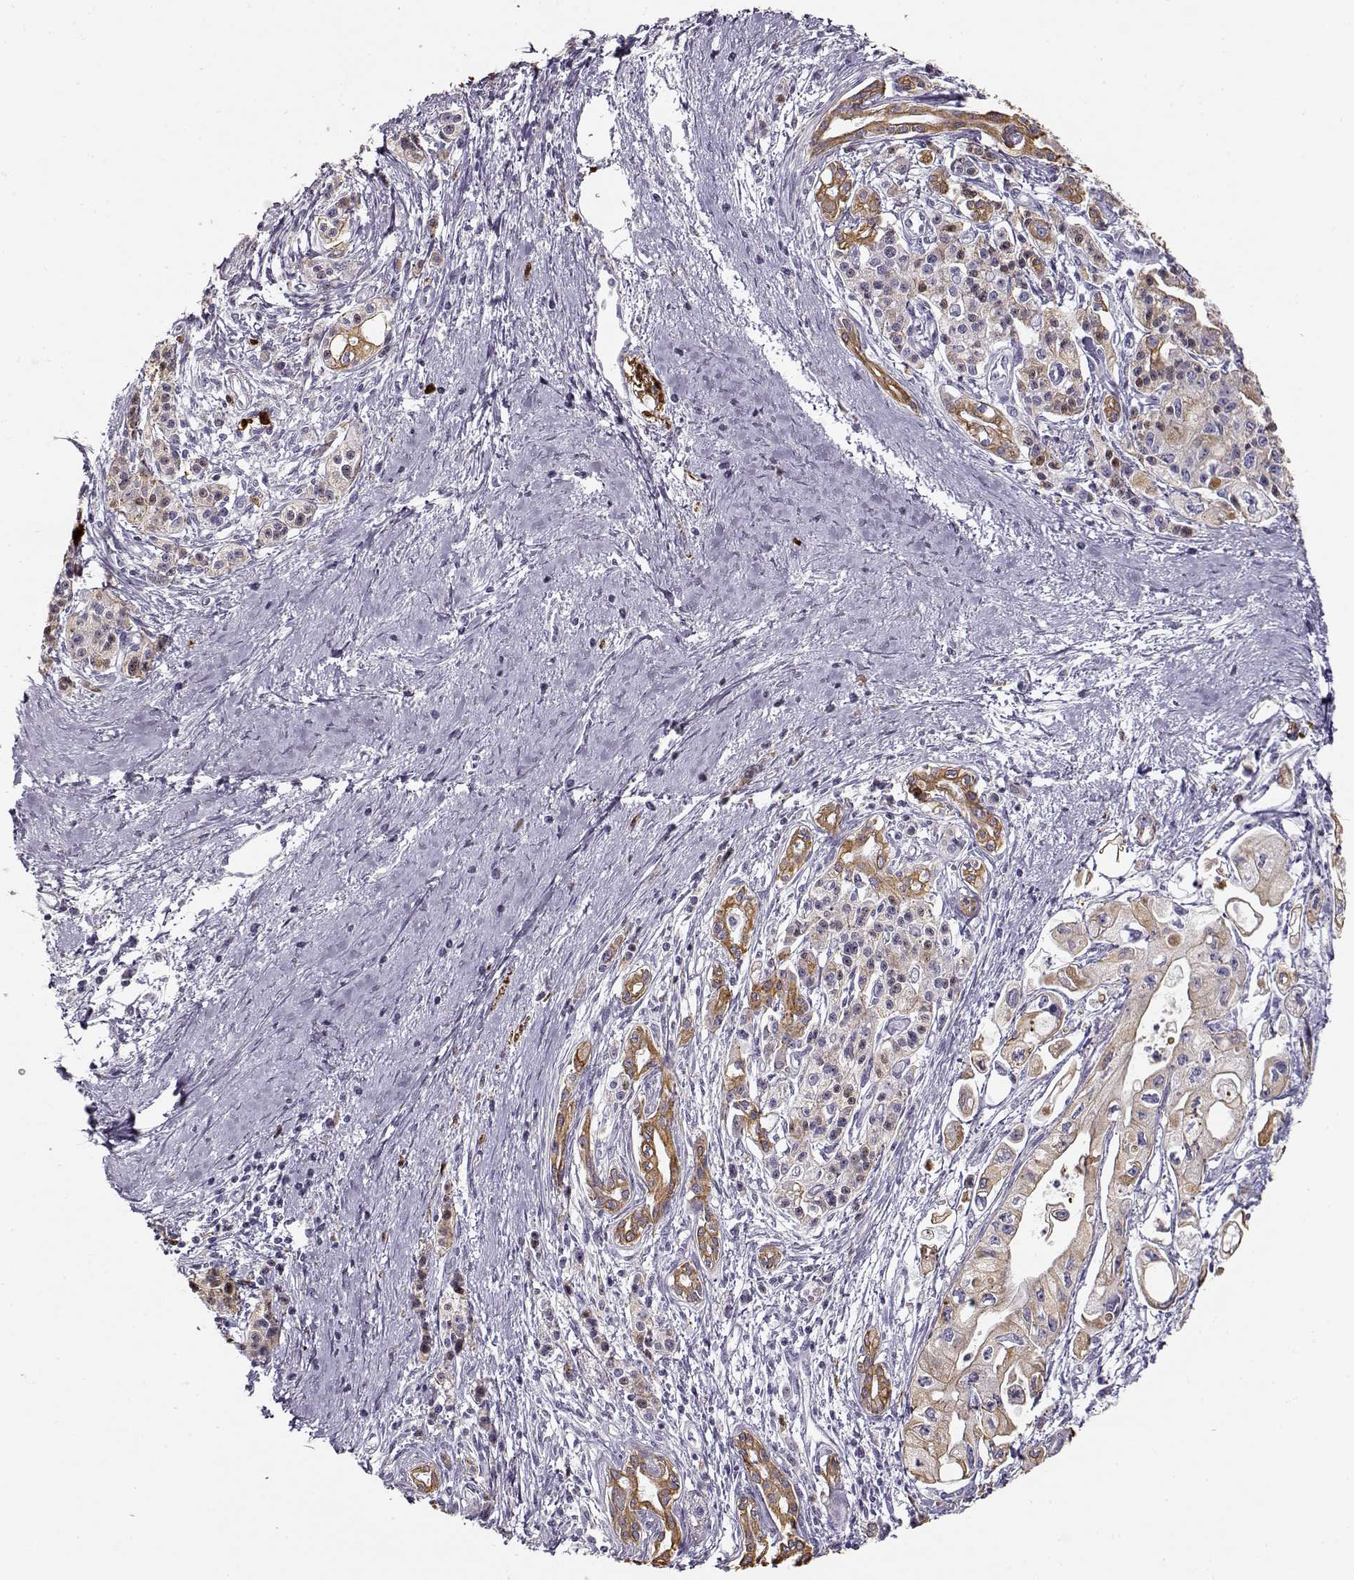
{"staining": {"intensity": "moderate", "quantity": ">75%", "location": "cytoplasmic/membranous"}, "tissue": "pancreatic cancer", "cell_type": "Tumor cells", "image_type": "cancer", "snomed": [{"axis": "morphology", "description": "Adenocarcinoma, NOS"}, {"axis": "topography", "description": "Pancreas"}], "caption": "Protein expression analysis of pancreatic cancer shows moderate cytoplasmic/membranous positivity in about >75% of tumor cells. The staining was performed using DAB (3,3'-diaminobenzidine) to visualize the protein expression in brown, while the nuclei were stained in blue with hematoxylin (Magnification: 20x).", "gene": "S100B", "patient": {"sex": "male", "age": 70}}